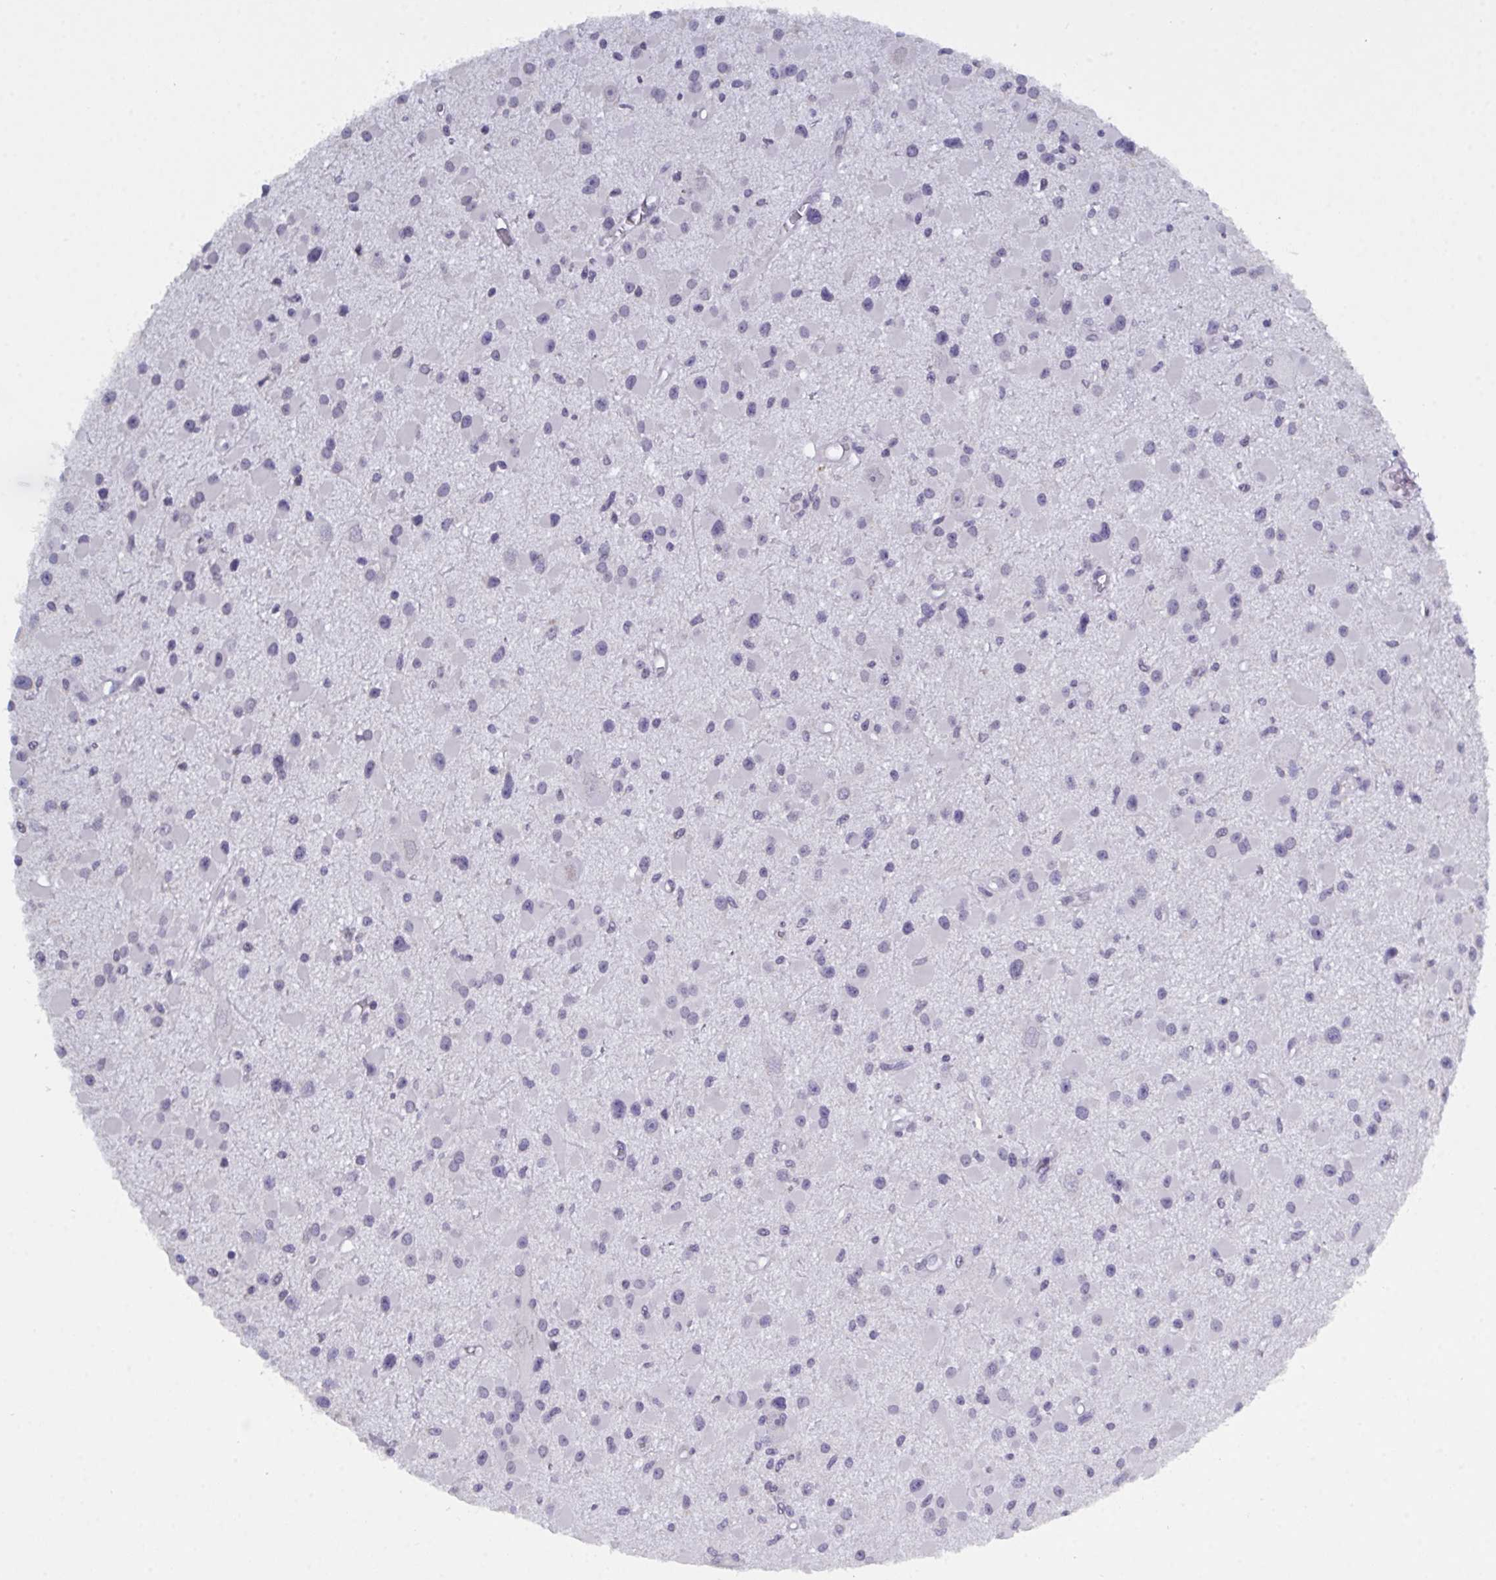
{"staining": {"intensity": "negative", "quantity": "none", "location": "none"}, "tissue": "glioma", "cell_type": "Tumor cells", "image_type": "cancer", "snomed": [{"axis": "morphology", "description": "Glioma, malignant, High grade"}, {"axis": "topography", "description": "Brain"}], "caption": "Immunohistochemistry micrograph of neoplastic tissue: human malignant high-grade glioma stained with DAB (3,3'-diaminobenzidine) reveals no significant protein positivity in tumor cells.", "gene": "SERPINB13", "patient": {"sex": "male", "age": 54}}